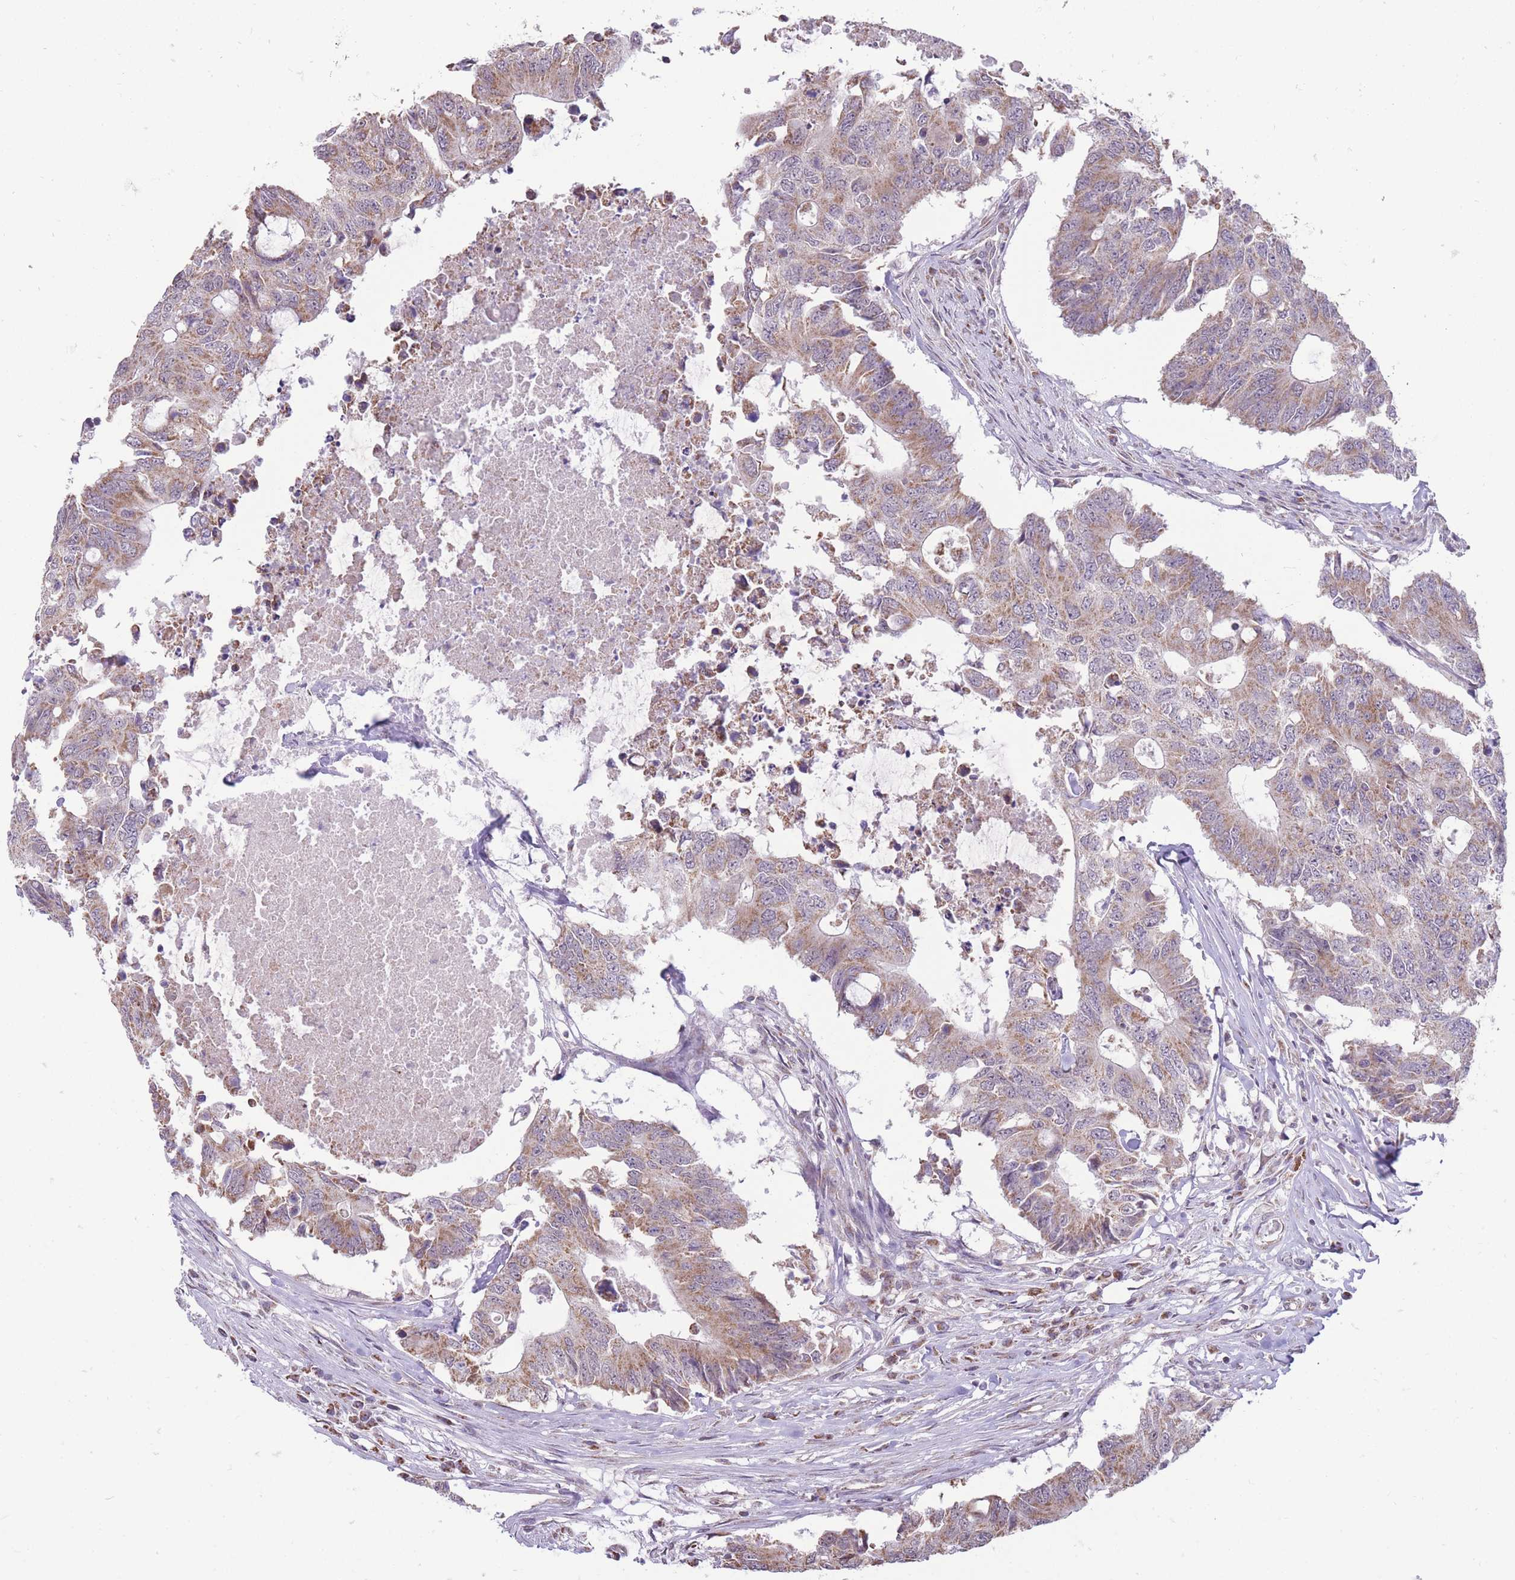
{"staining": {"intensity": "moderate", "quantity": "25%-75%", "location": "cytoplasmic/membranous"}, "tissue": "colorectal cancer", "cell_type": "Tumor cells", "image_type": "cancer", "snomed": [{"axis": "morphology", "description": "Adenocarcinoma, NOS"}, {"axis": "topography", "description": "Colon"}], "caption": "Colorectal cancer tissue displays moderate cytoplasmic/membranous staining in approximately 25%-75% of tumor cells, visualized by immunohistochemistry. The staining is performed using DAB (3,3'-diaminobenzidine) brown chromogen to label protein expression. The nuclei are counter-stained blue using hematoxylin.", "gene": "NELL1", "patient": {"sex": "male", "age": 71}}